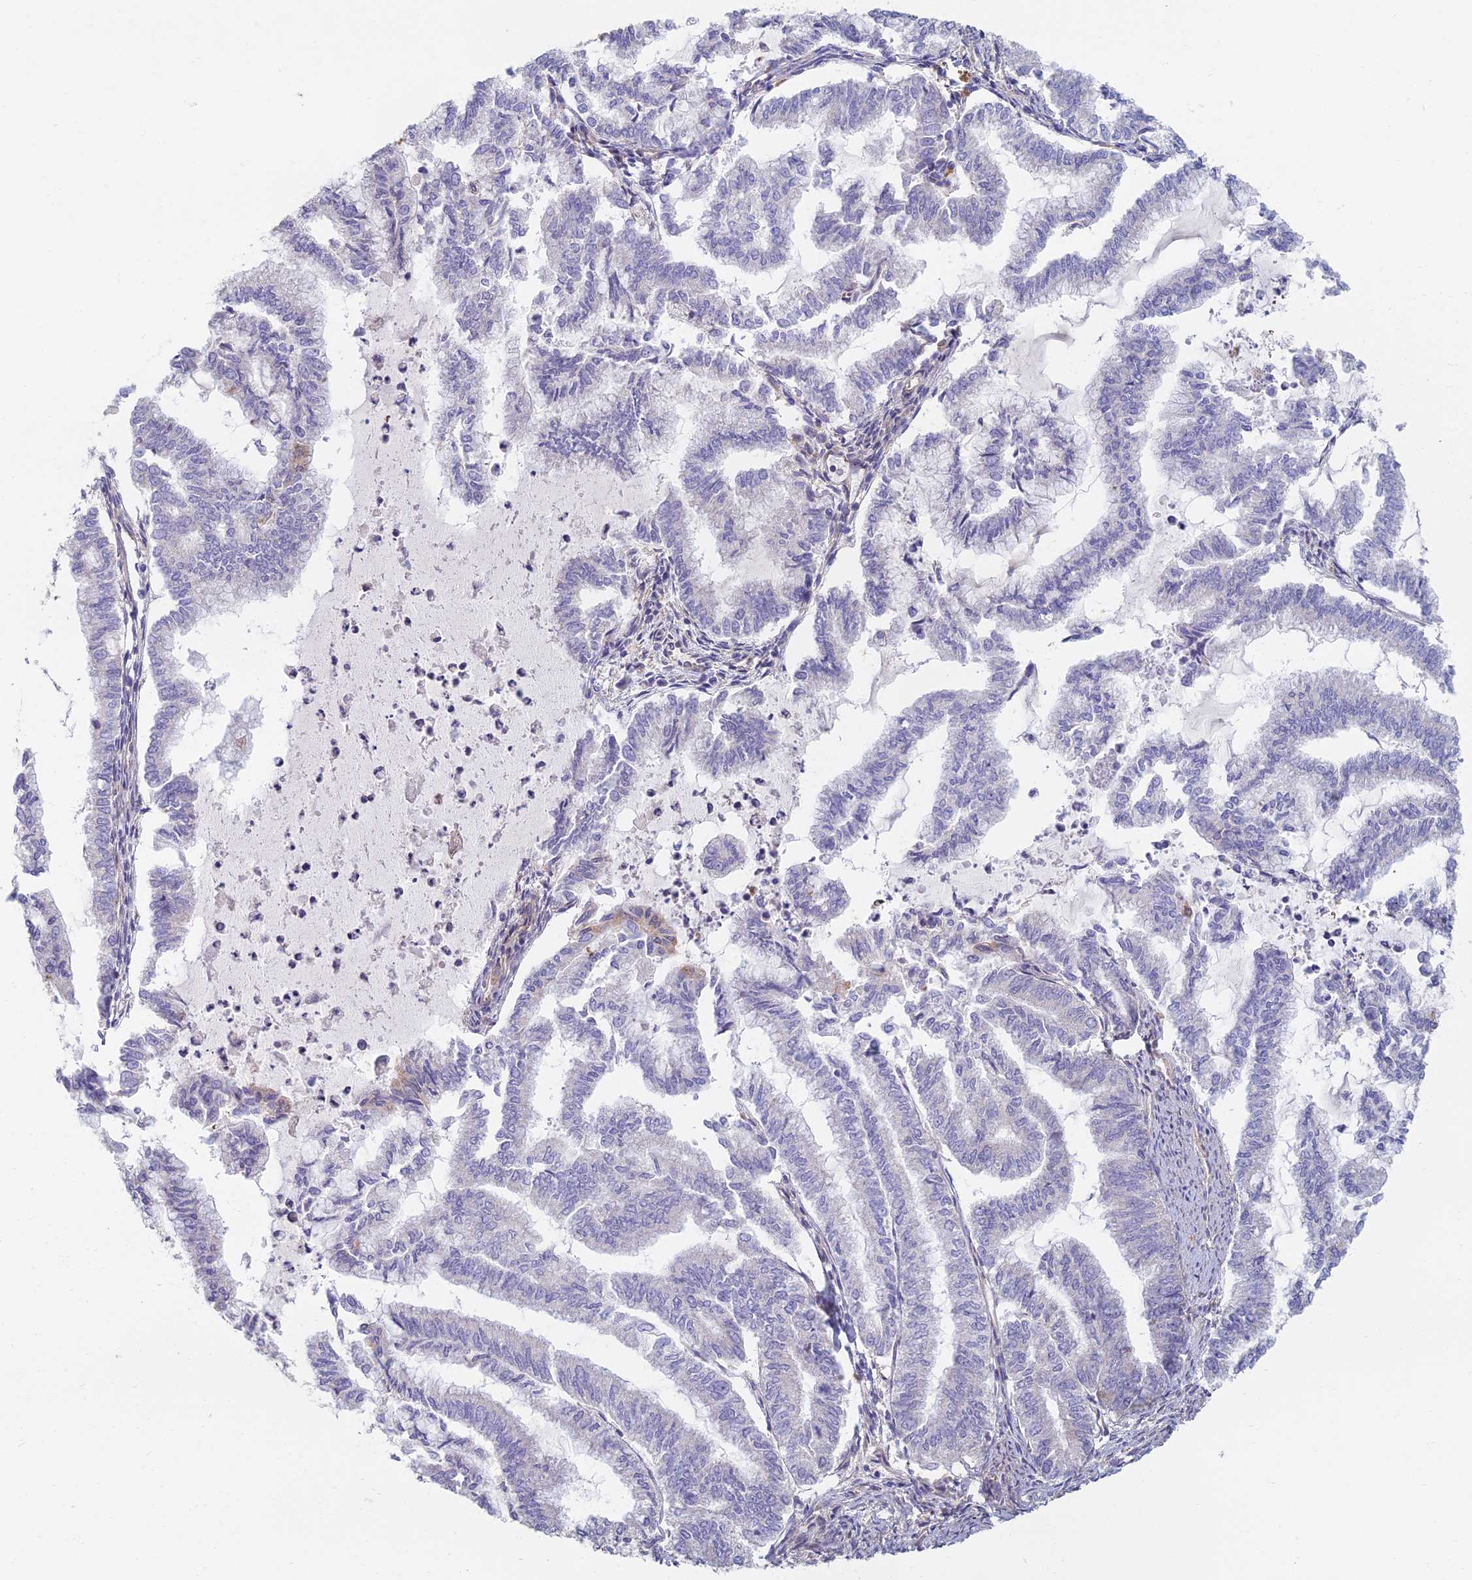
{"staining": {"intensity": "moderate", "quantity": "<25%", "location": "cytoplasmic/membranous"}, "tissue": "endometrial cancer", "cell_type": "Tumor cells", "image_type": "cancer", "snomed": [{"axis": "morphology", "description": "Adenocarcinoma, NOS"}, {"axis": "topography", "description": "Endometrium"}], "caption": "High-magnification brightfield microscopy of endometrial cancer (adenocarcinoma) stained with DAB (3,3'-diaminobenzidine) (brown) and counterstained with hematoxylin (blue). tumor cells exhibit moderate cytoplasmic/membranous expression is present in about<25% of cells.", "gene": "RBSN", "patient": {"sex": "female", "age": 79}}